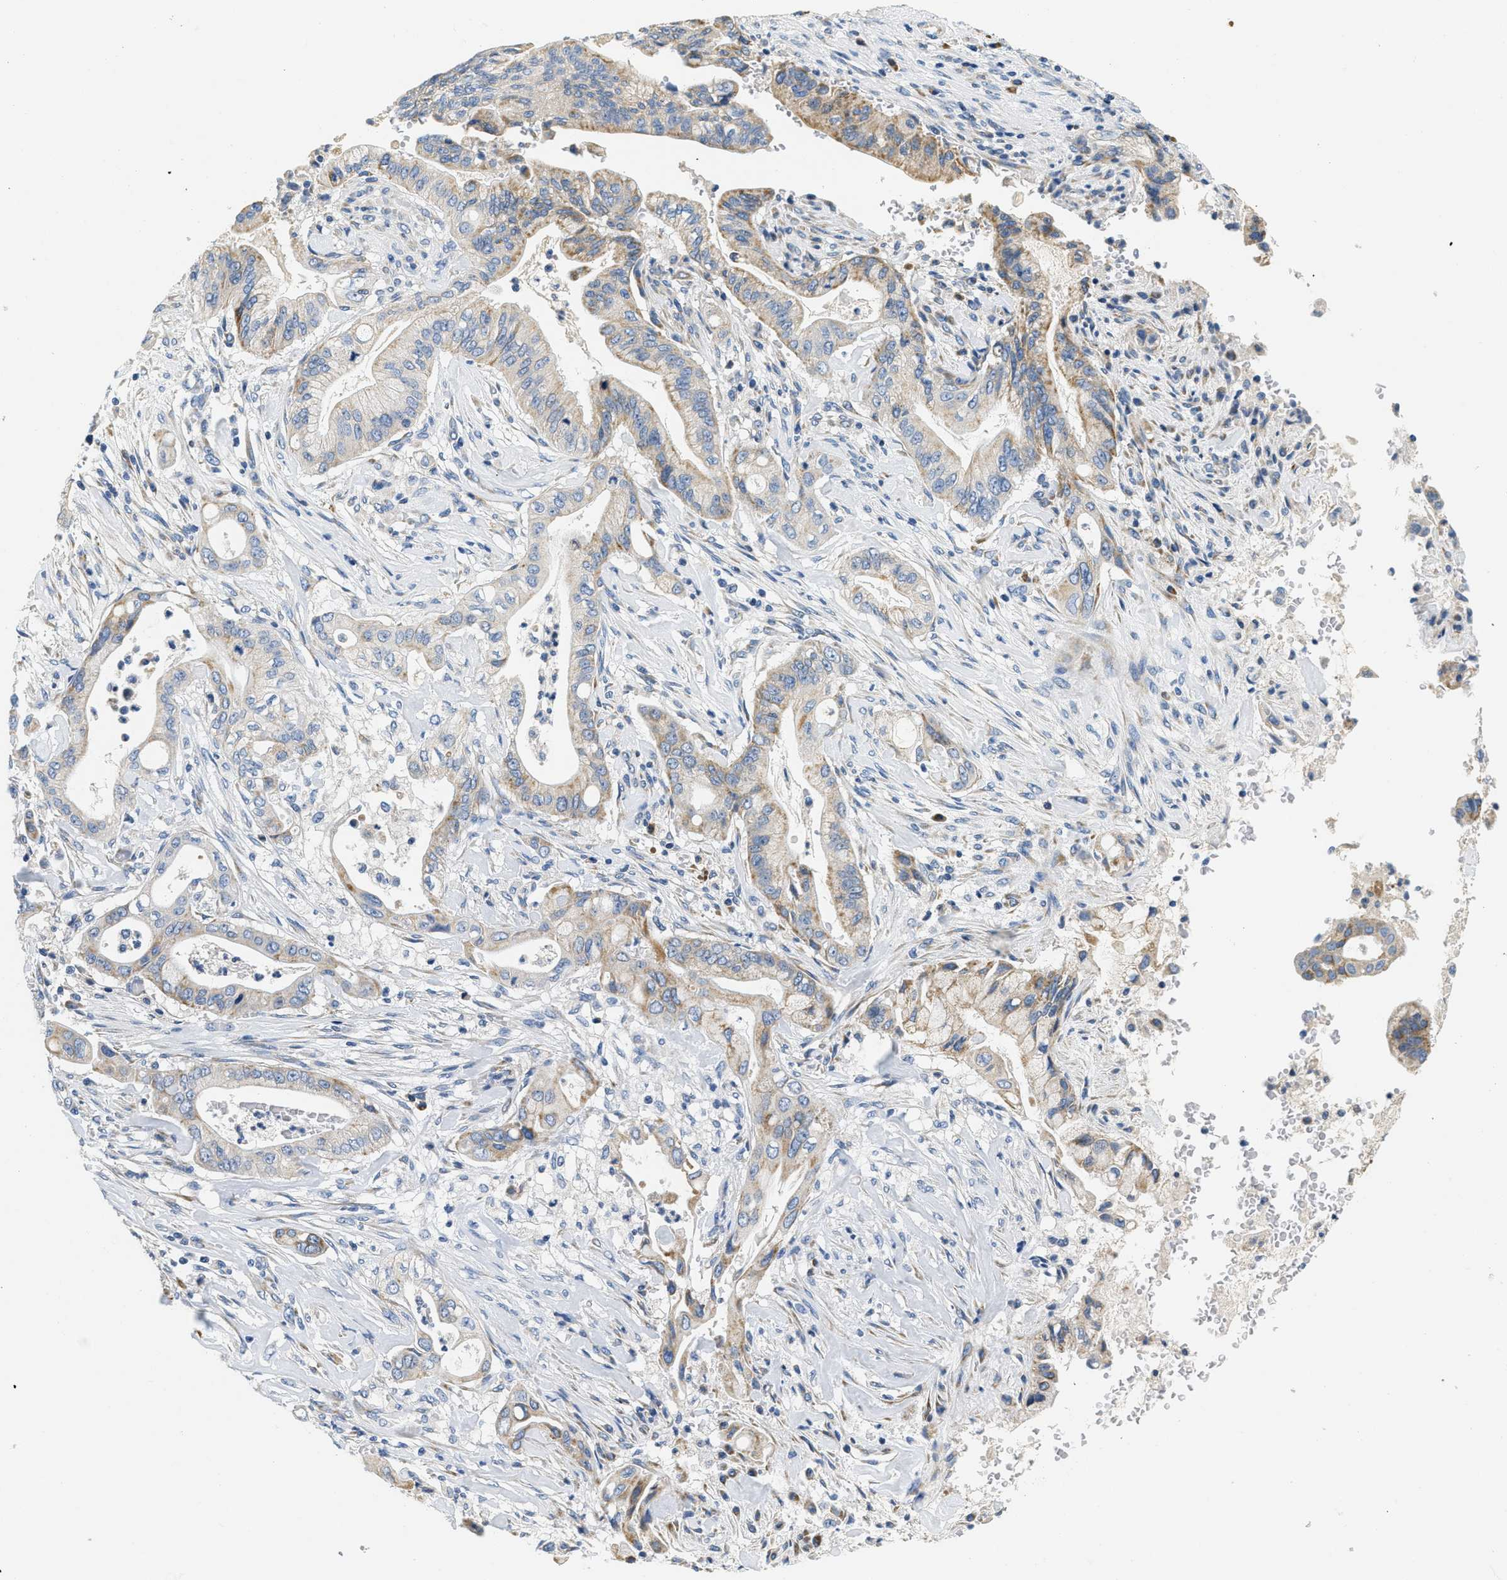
{"staining": {"intensity": "moderate", "quantity": "<25%", "location": "cytoplasmic/membranous"}, "tissue": "pancreatic cancer", "cell_type": "Tumor cells", "image_type": "cancer", "snomed": [{"axis": "morphology", "description": "Adenocarcinoma, NOS"}, {"axis": "topography", "description": "Pancreas"}], "caption": "Immunohistochemical staining of human adenocarcinoma (pancreatic) displays low levels of moderate cytoplasmic/membranous protein staining in approximately <25% of tumor cells.", "gene": "CA4", "patient": {"sex": "female", "age": 73}}